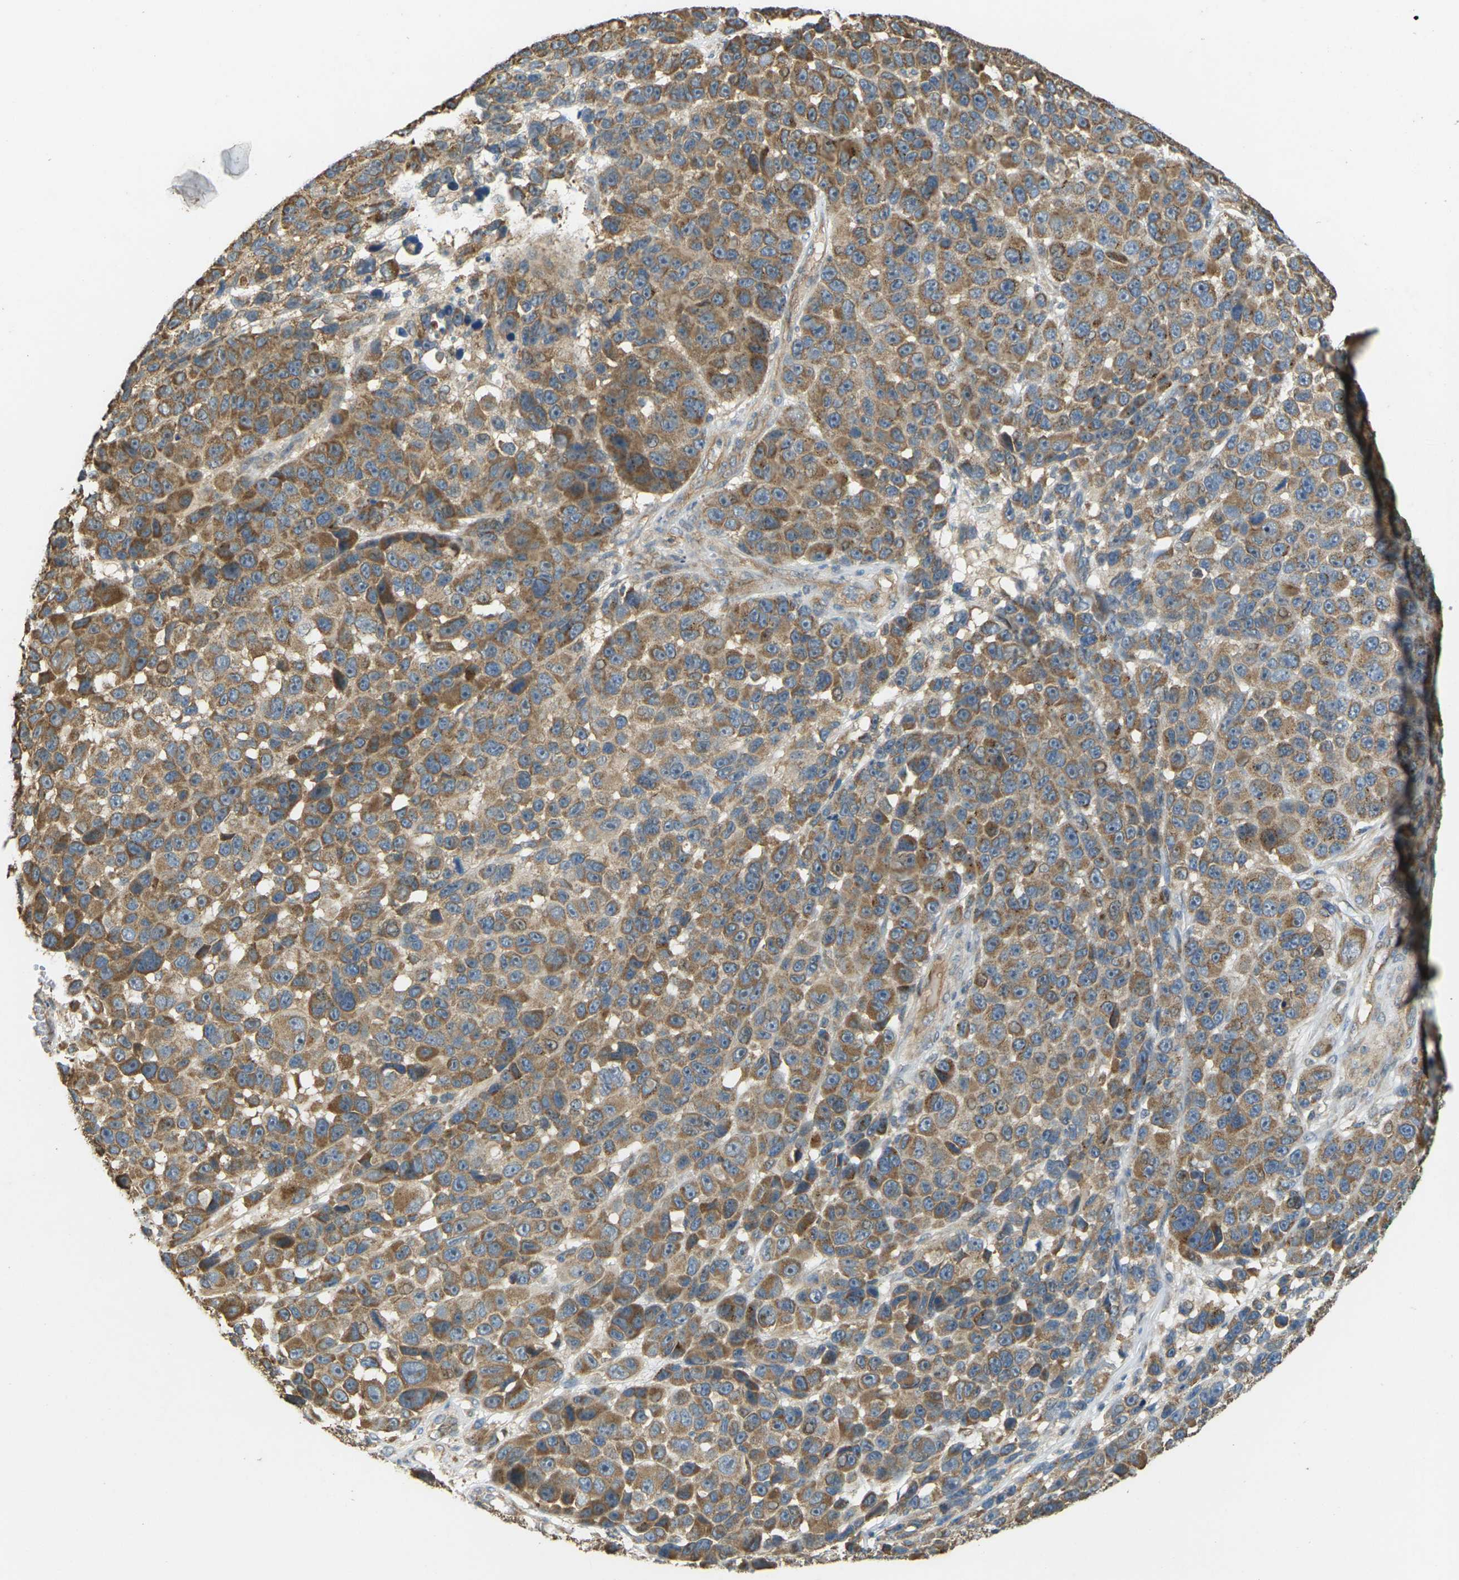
{"staining": {"intensity": "moderate", "quantity": ">75%", "location": "cytoplasmic/membranous"}, "tissue": "melanoma", "cell_type": "Tumor cells", "image_type": "cancer", "snomed": [{"axis": "morphology", "description": "Malignant melanoma, NOS"}, {"axis": "topography", "description": "Skin"}], "caption": "A medium amount of moderate cytoplasmic/membranous positivity is appreciated in about >75% of tumor cells in melanoma tissue. (IHC, brightfield microscopy, high magnification).", "gene": "KSR1", "patient": {"sex": "male", "age": 53}}